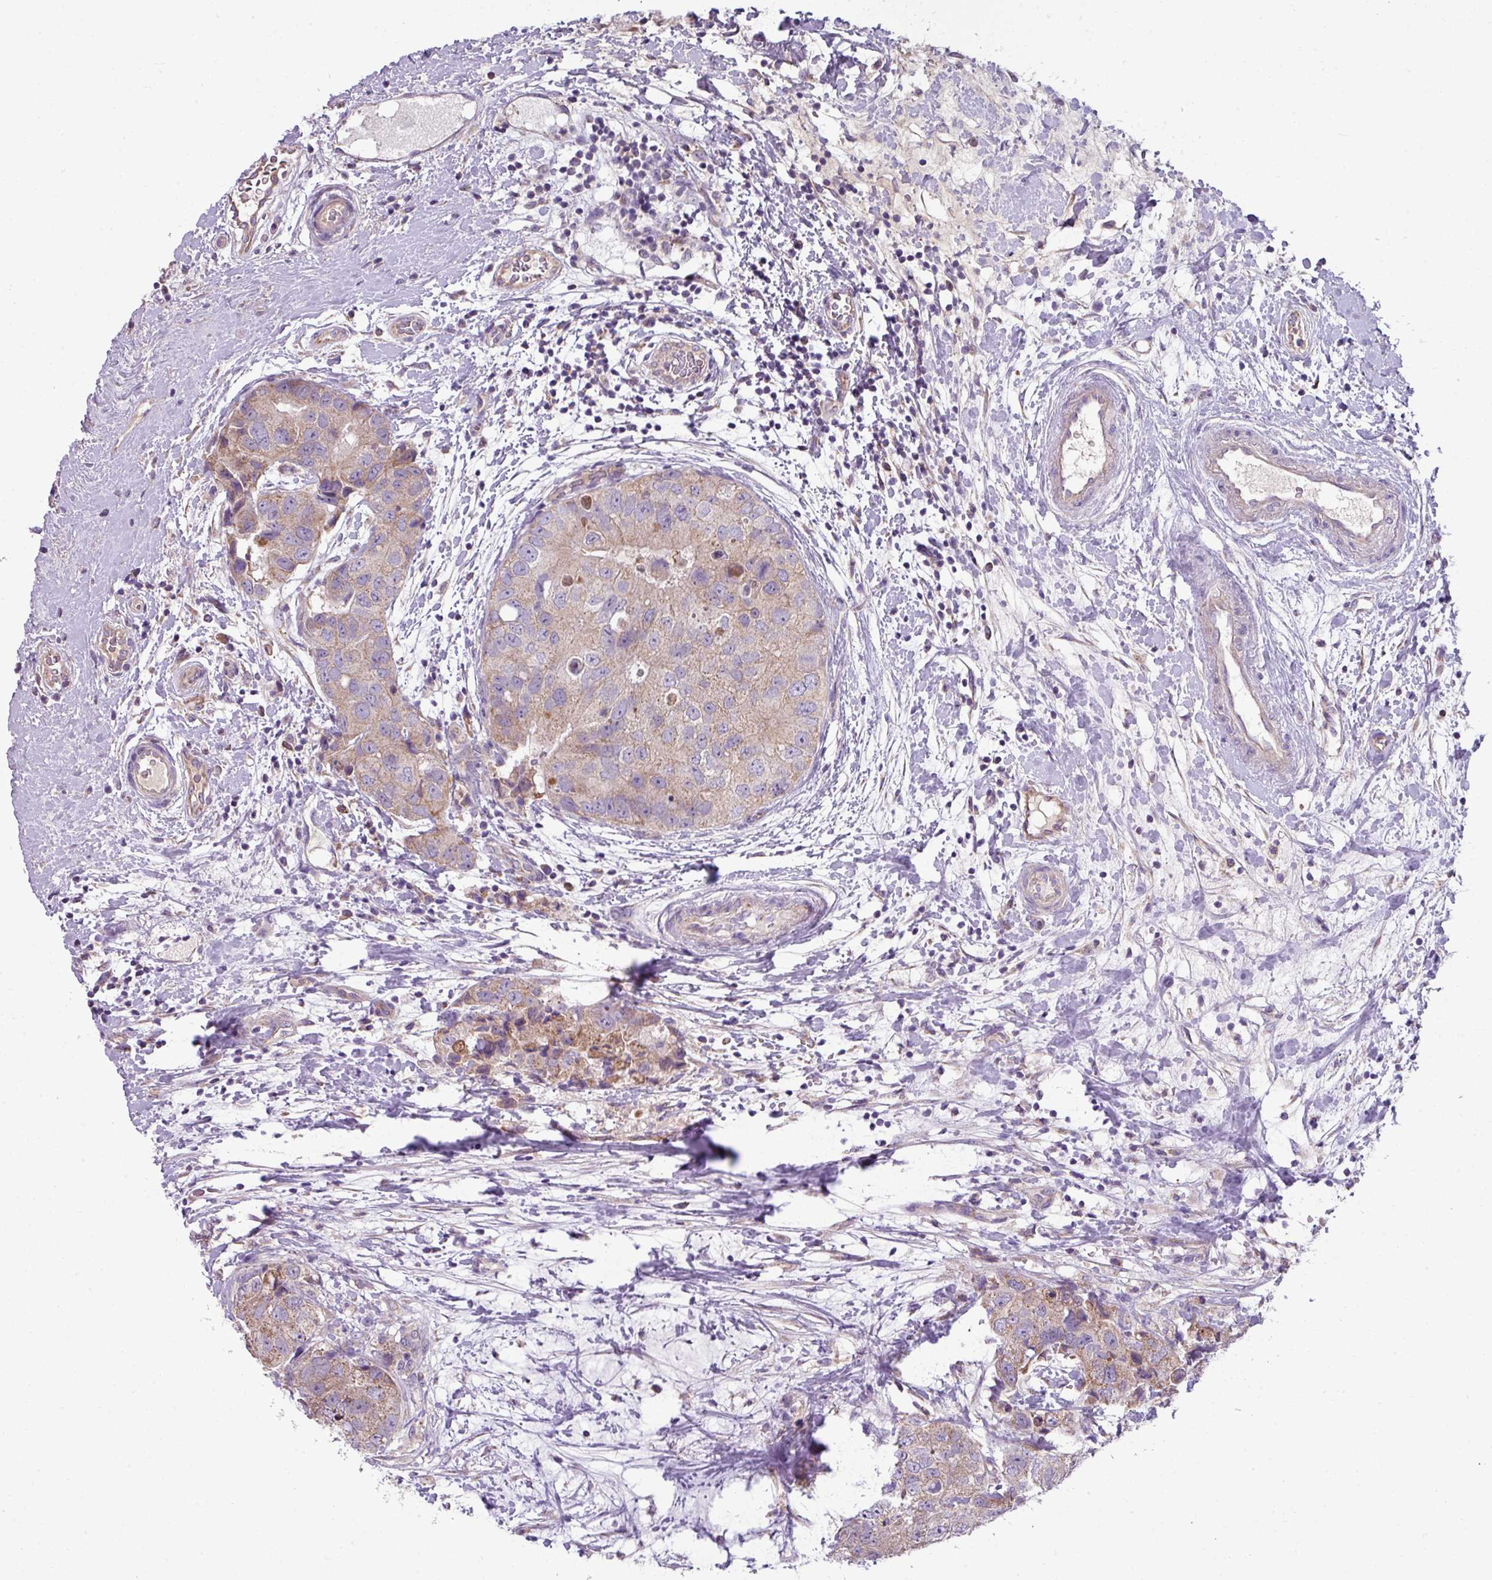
{"staining": {"intensity": "weak", "quantity": "25%-75%", "location": "cytoplasmic/membranous"}, "tissue": "breast cancer", "cell_type": "Tumor cells", "image_type": "cancer", "snomed": [{"axis": "morphology", "description": "Duct carcinoma"}, {"axis": "topography", "description": "Breast"}], "caption": "An immunohistochemistry image of tumor tissue is shown. Protein staining in brown highlights weak cytoplasmic/membranous positivity in breast cancer within tumor cells.", "gene": "LRRC9", "patient": {"sex": "female", "age": 62}}